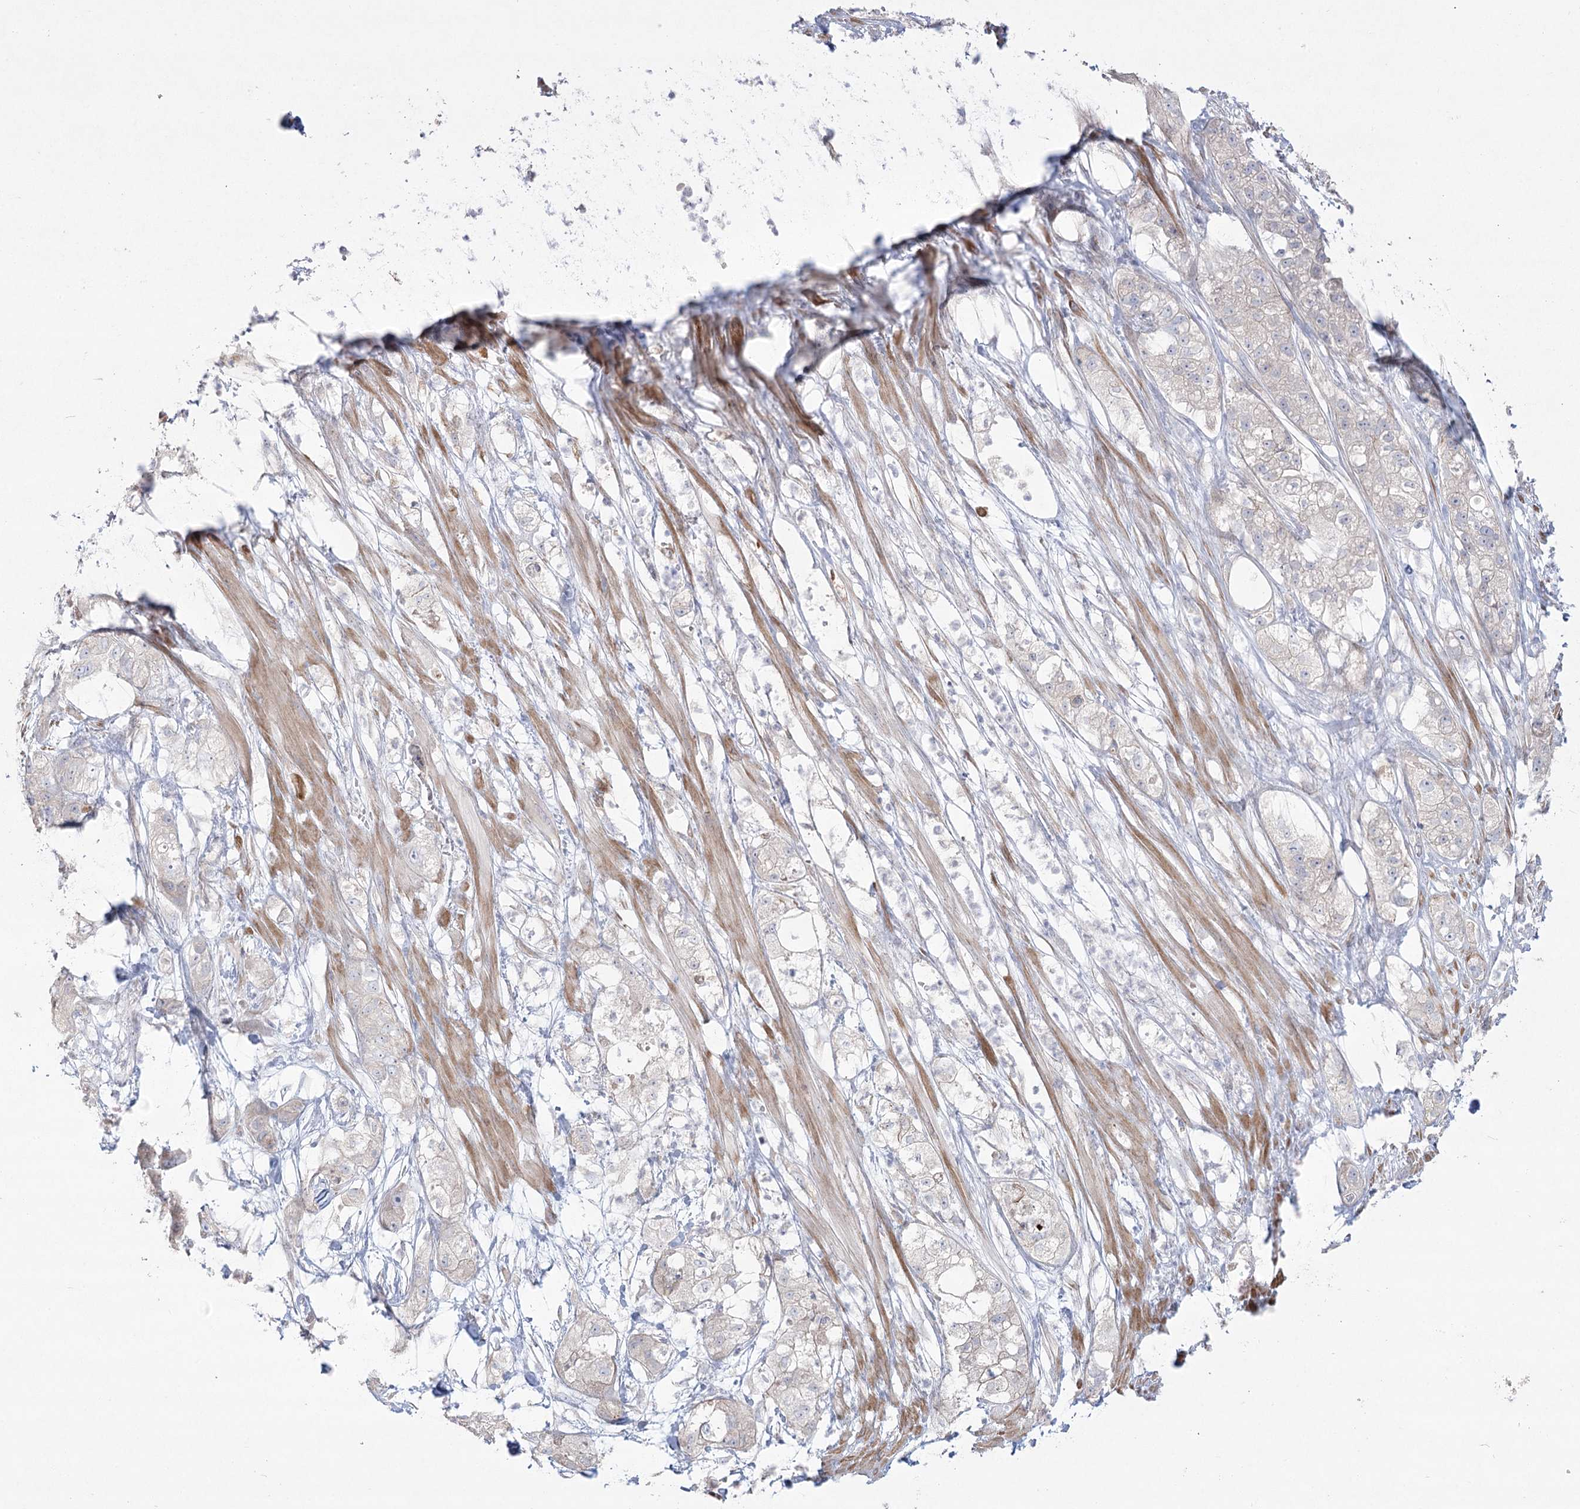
{"staining": {"intensity": "negative", "quantity": "none", "location": "none"}, "tissue": "pancreatic cancer", "cell_type": "Tumor cells", "image_type": "cancer", "snomed": [{"axis": "morphology", "description": "Adenocarcinoma, NOS"}, {"axis": "topography", "description": "Pancreas"}], "caption": "Immunohistochemistry of pancreatic cancer (adenocarcinoma) demonstrates no expression in tumor cells.", "gene": "CAMTA1", "patient": {"sex": "female", "age": 78}}